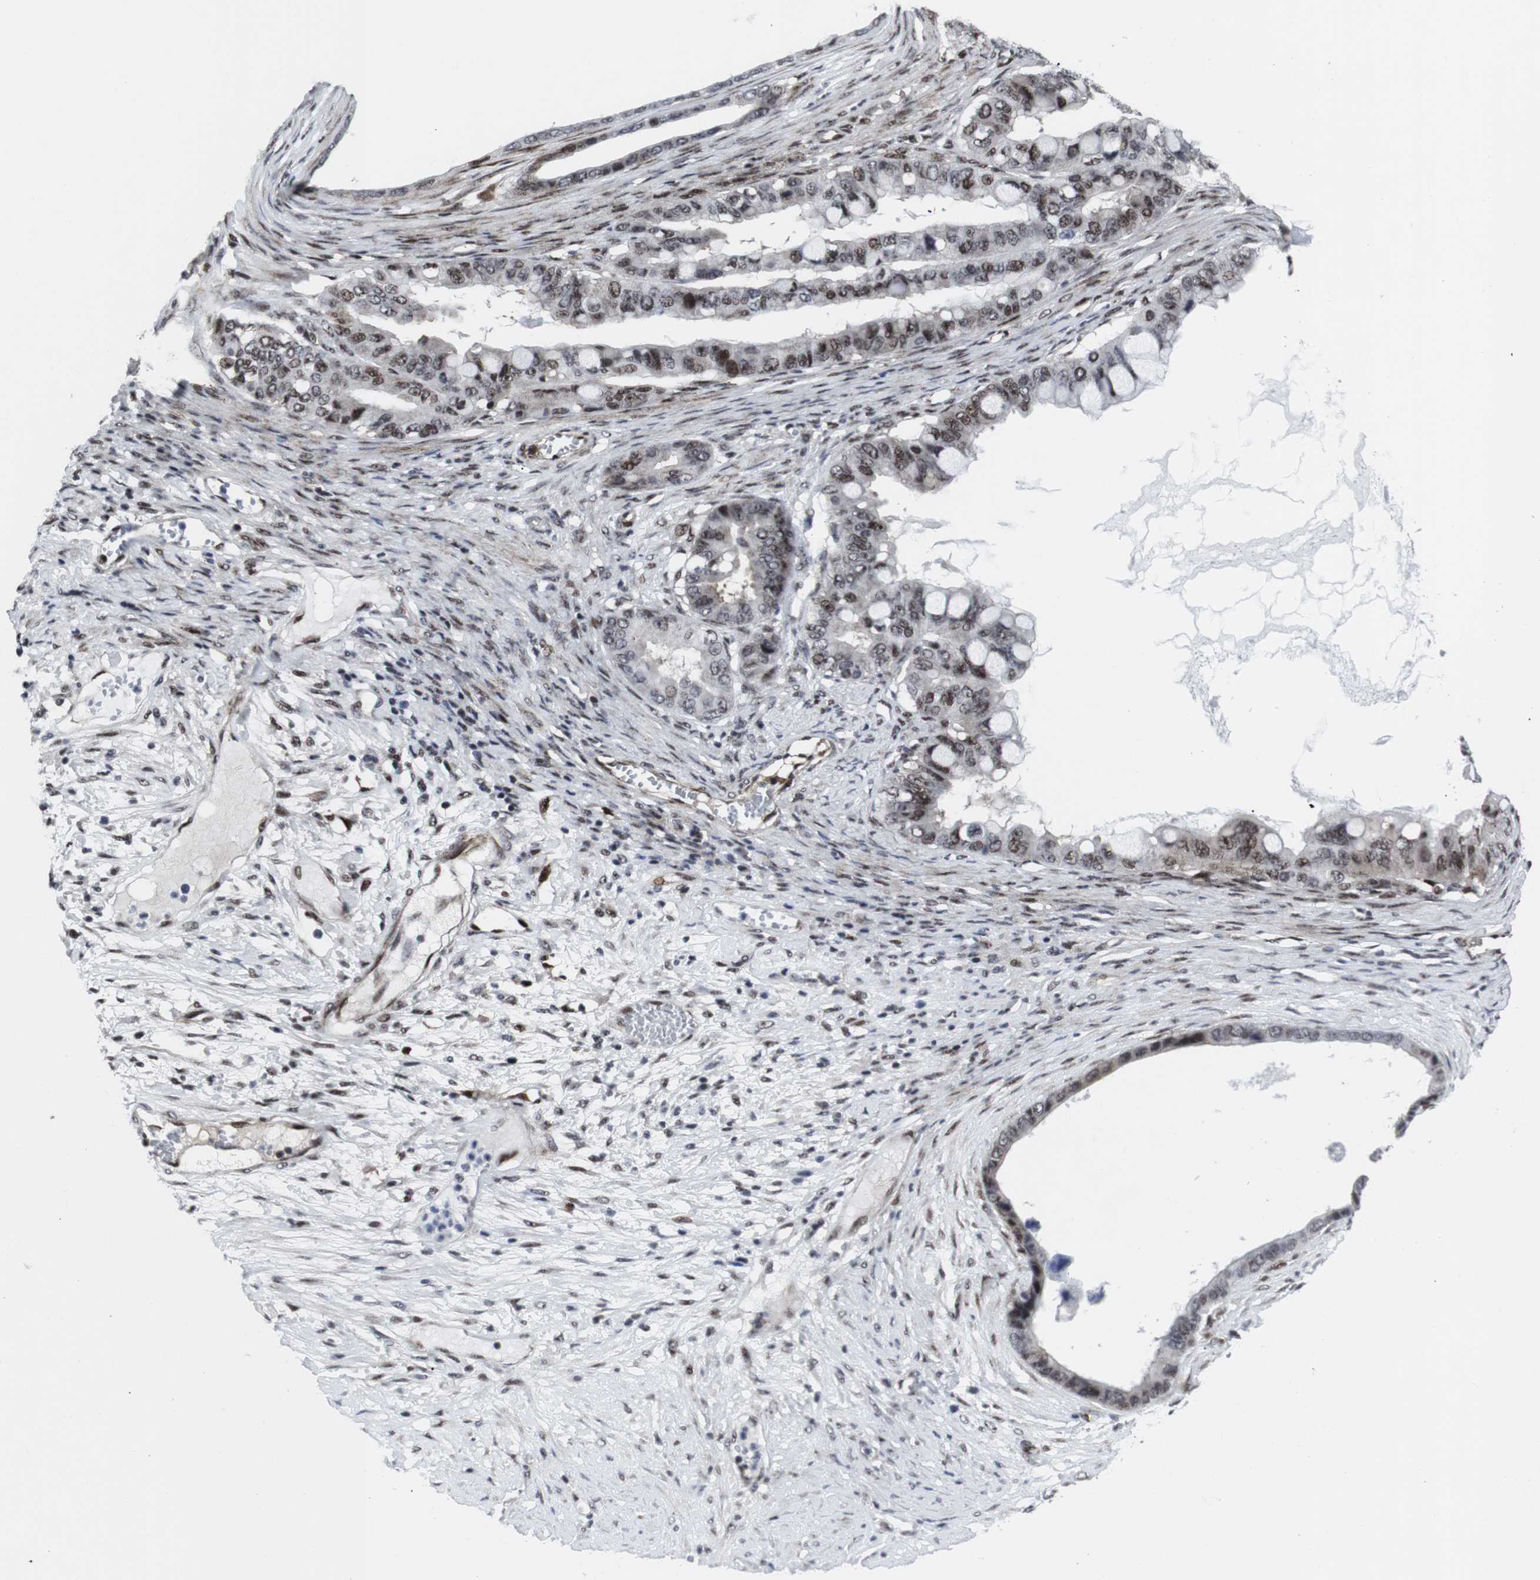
{"staining": {"intensity": "moderate", "quantity": "25%-75%", "location": "nuclear"}, "tissue": "ovarian cancer", "cell_type": "Tumor cells", "image_type": "cancer", "snomed": [{"axis": "morphology", "description": "Cystadenocarcinoma, mucinous, NOS"}, {"axis": "topography", "description": "Ovary"}], "caption": "Protein staining of mucinous cystadenocarcinoma (ovarian) tissue reveals moderate nuclear expression in approximately 25%-75% of tumor cells.", "gene": "MLH1", "patient": {"sex": "female", "age": 80}}